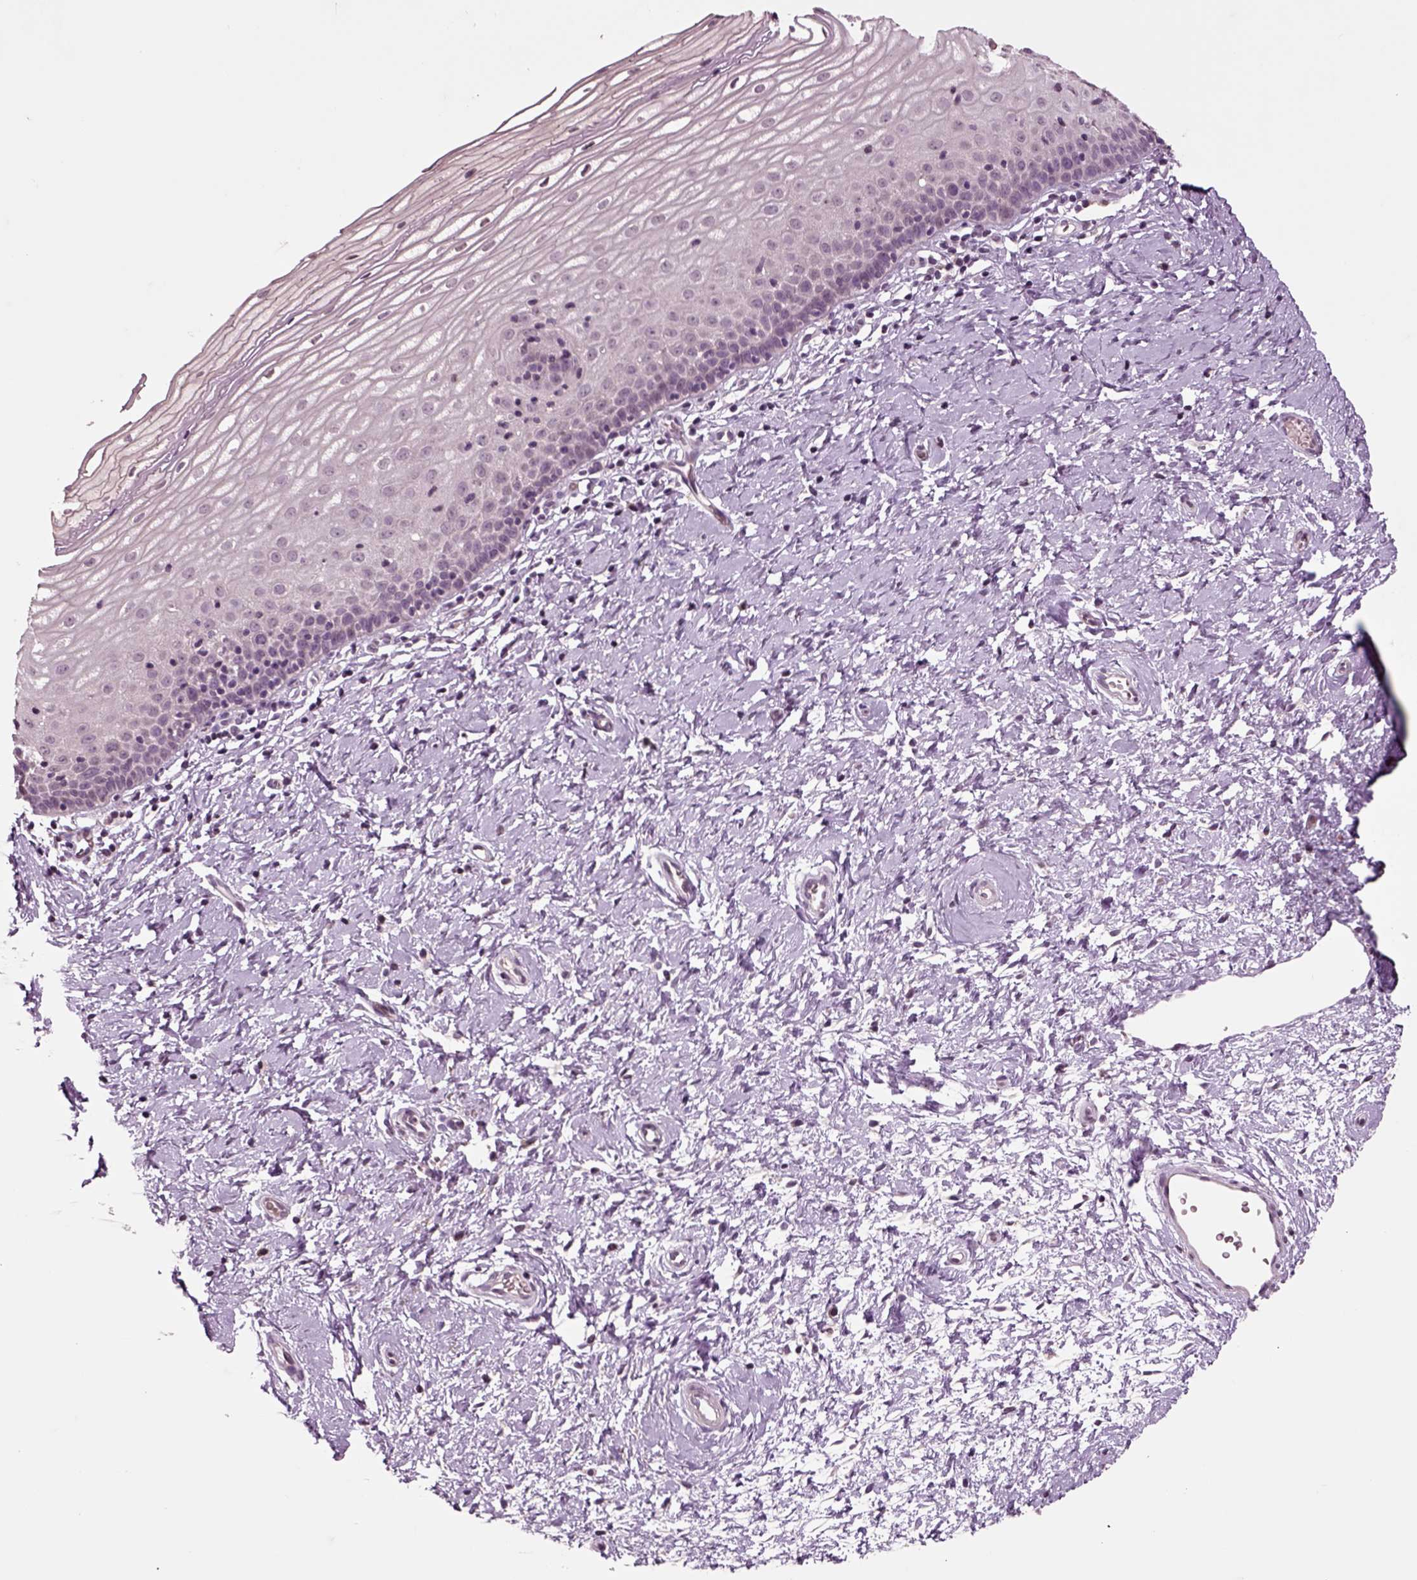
{"staining": {"intensity": "negative", "quantity": "none", "location": "none"}, "tissue": "cervix", "cell_type": "Glandular cells", "image_type": "normal", "snomed": [{"axis": "morphology", "description": "Normal tissue, NOS"}, {"axis": "topography", "description": "Cervix"}], "caption": "This is an IHC histopathology image of benign human cervix. There is no expression in glandular cells.", "gene": "CHGB", "patient": {"sex": "female", "age": 37}}